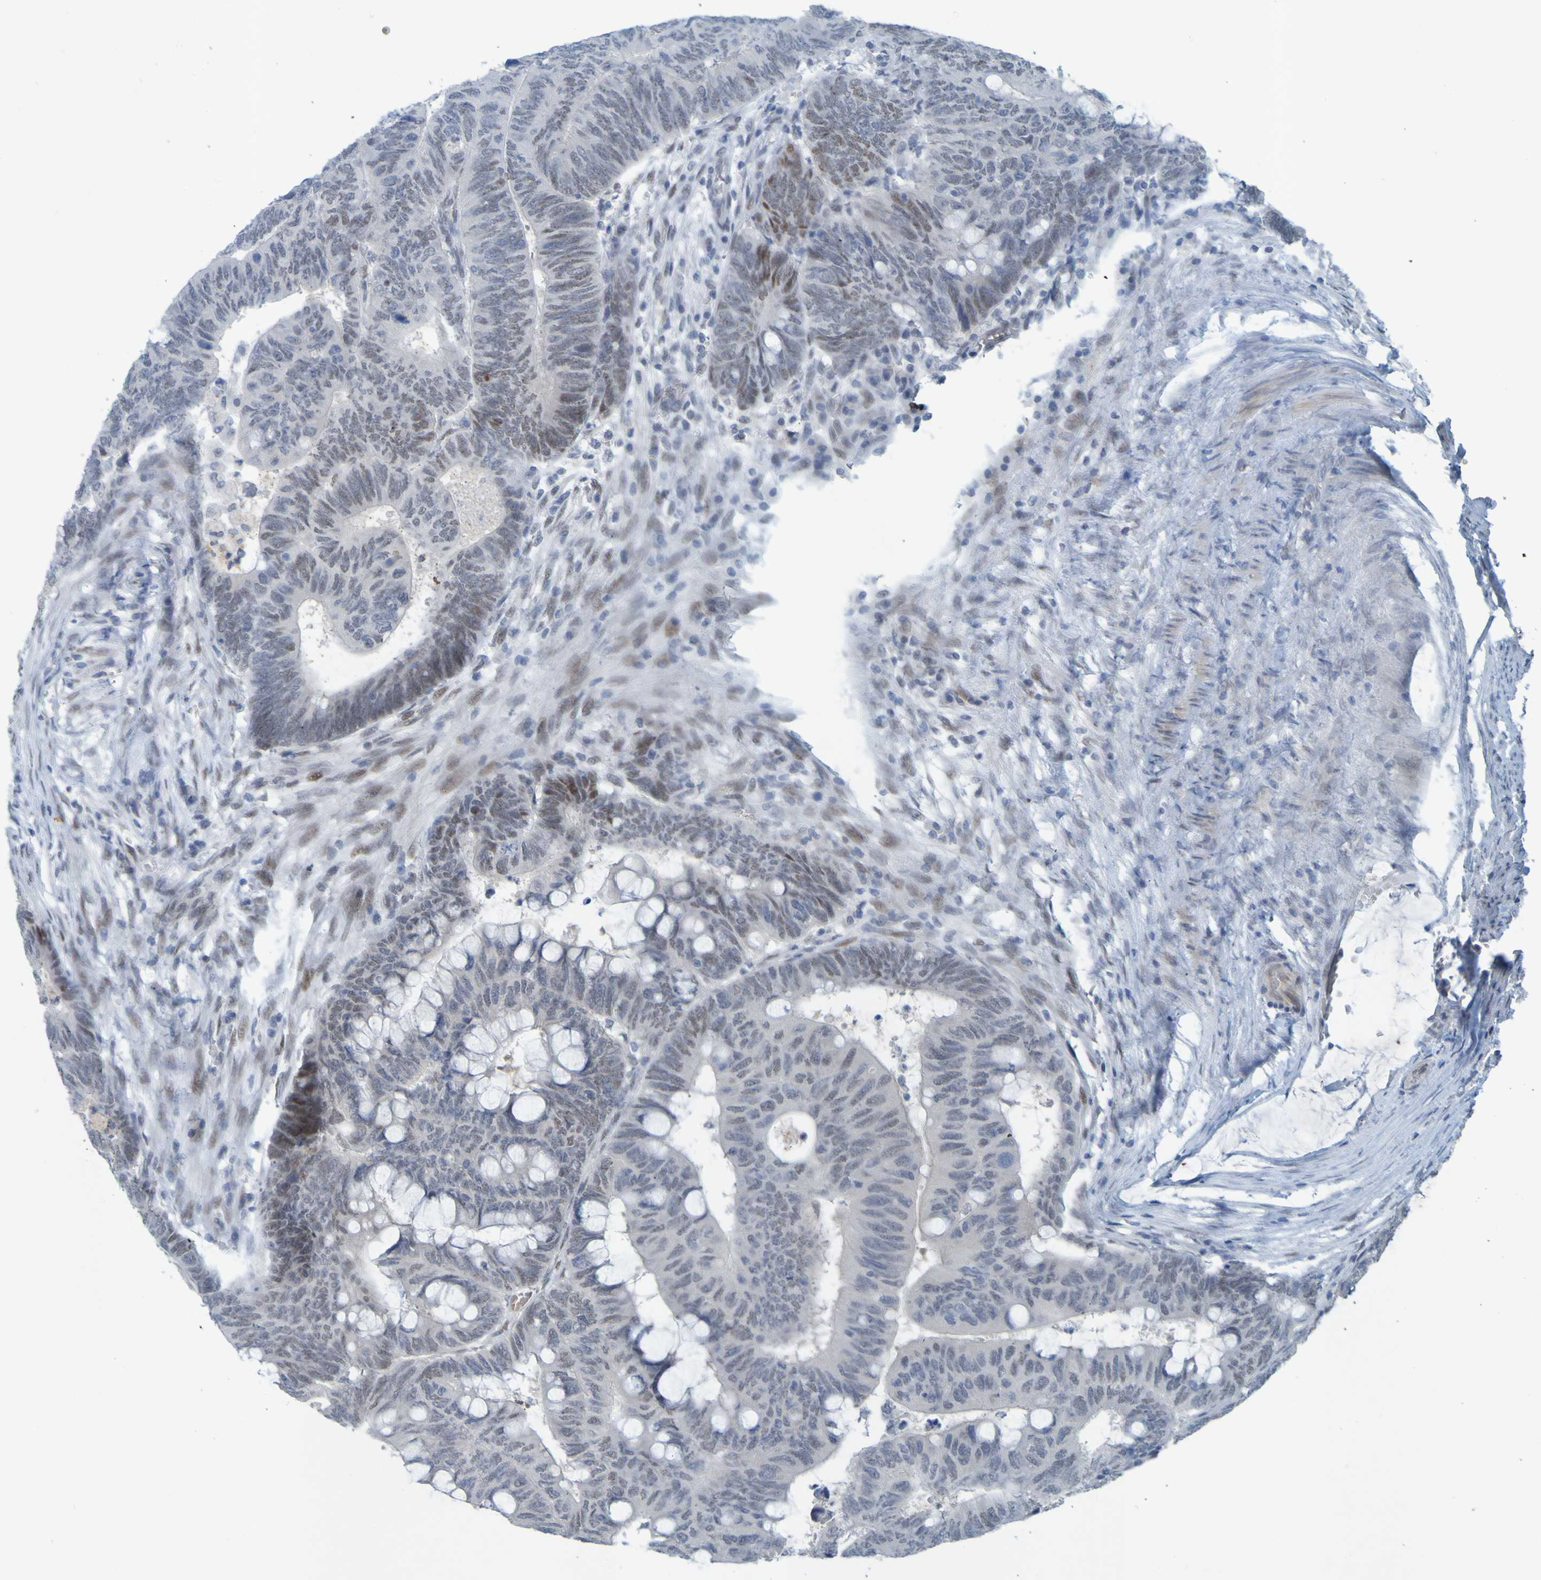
{"staining": {"intensity": "moderate", "quantity": "<25%", "location": "nuclear"}, "tissue": "colorectal cancer", "cell_type": "Tumor cells", "image_type": "cancer", "snomed": [{"axis": "morphology", "description": "Normal tissue, NOS"}, {"axis": "morphology", "description": "Adenocarcinoma, NOS"}, {"axis": "topography", "description": "Rectum"}, {"axis": "topography", "description": "Peripheral nerve tissue"}], "caption": "Immunohistochemical staining of colorectal cancer (adenocarcinoma) reveals moderate nuclear protein positivity in approximately <25% of tumor cells. The protein of interest is shown in brown color, while the nuclei are stained blue.", "gene": "MCPH1", "patient": {"sex": "male", "age": 92}}